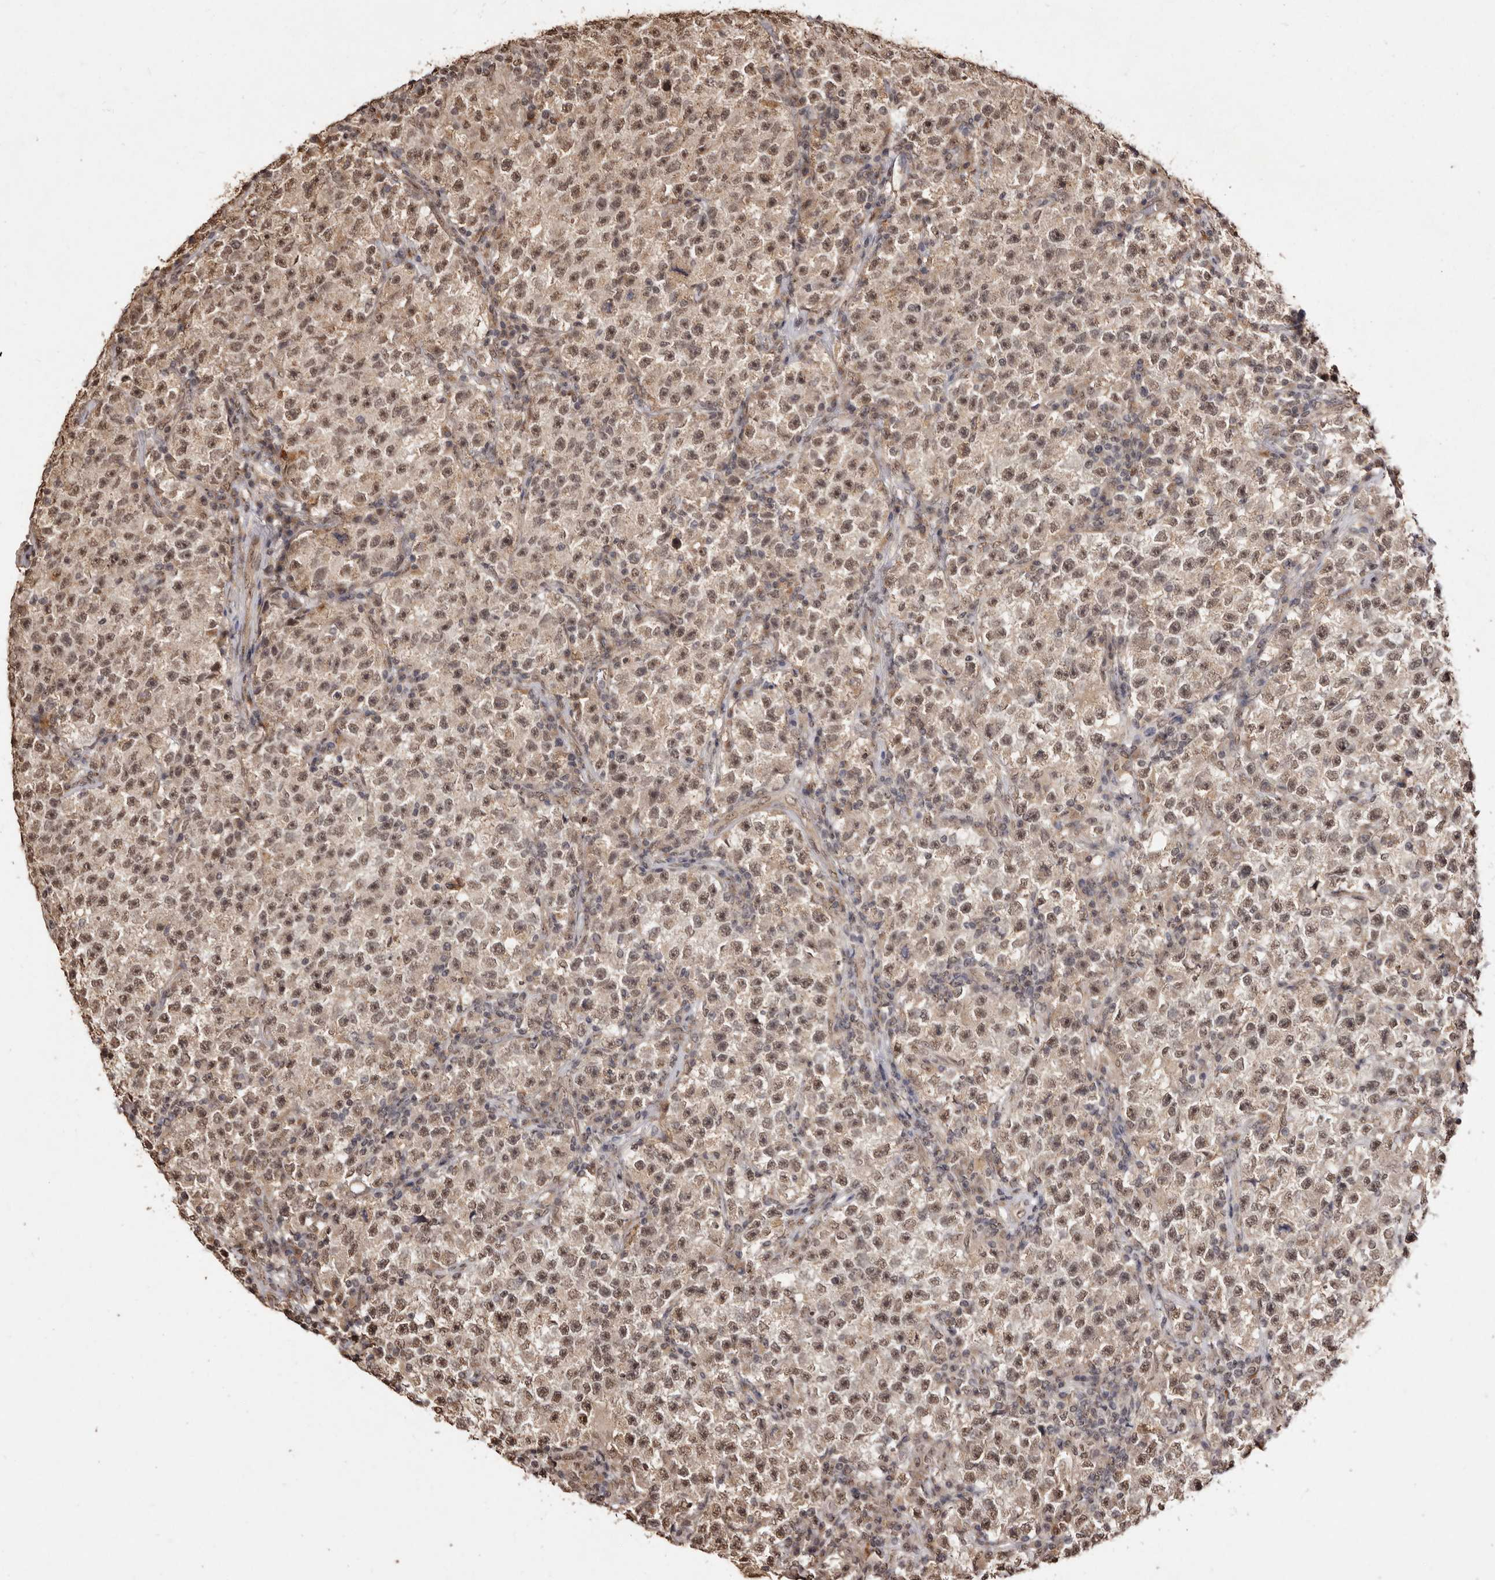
{"staining": {"intensity": "moderate", "quantity": ">75%", "location": "cytoplasmic/membranous,nuclear"}, "tissue": "testis cancer", "cell_type": "Tumor cells", "image_type": "cancer", "snomed": [{"axis": "morphology", "description": "Seminoma, NOS"}, {"axis": "topography", "description": "Testis"}], "caption": "The histopathology image reveals immunohistochemical staining of testis seminoma. There is moderate cytoplasmic/membranous and nuclear expression is seen in about >75% of tumor cells.", "gene": "NOTCH1", "patient": {"sex": "male", "age": 22}}